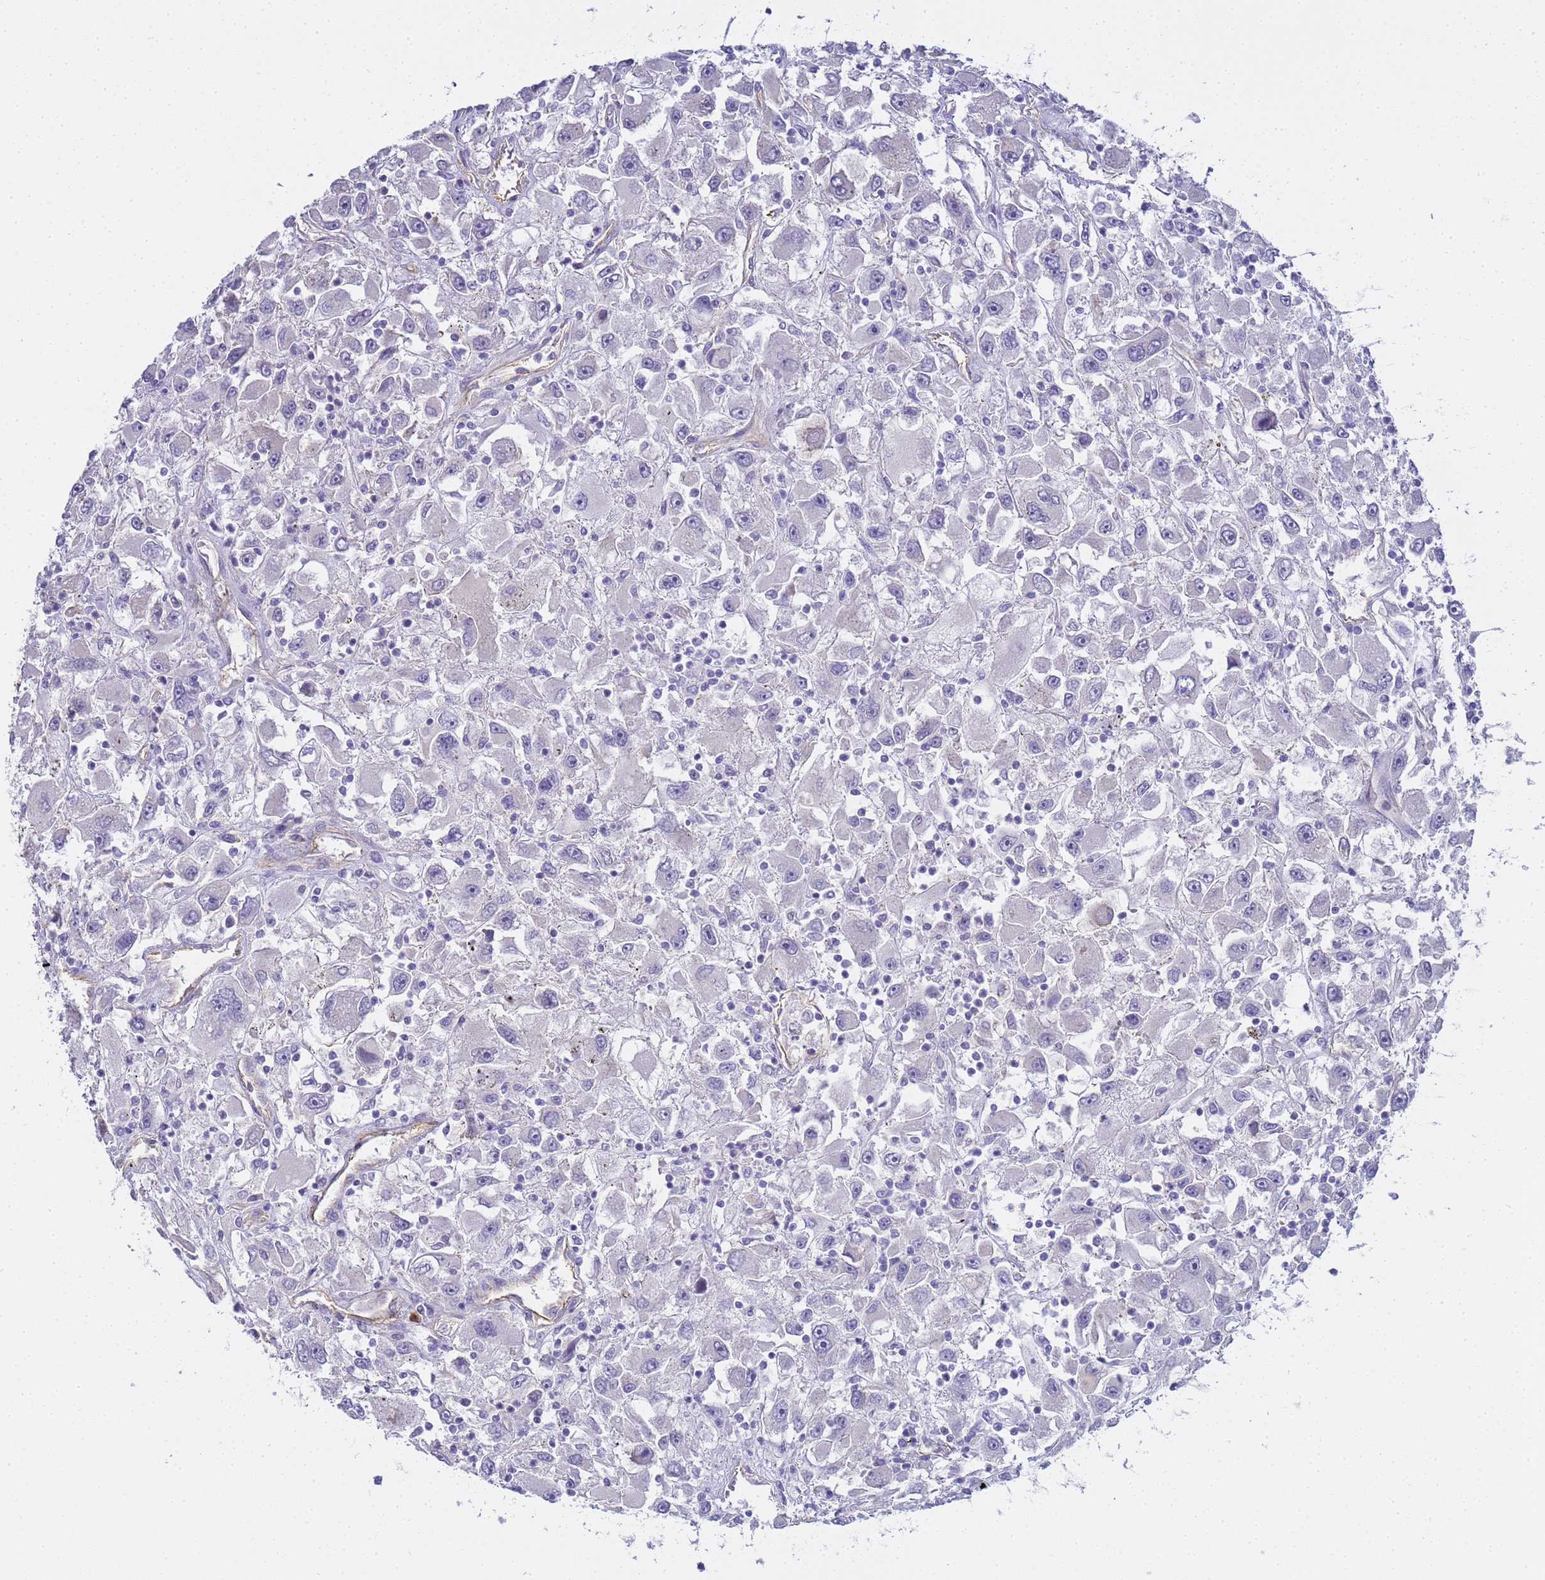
{"staining": {"intensity": "negative", "quantity": "none", "location": "none"}, "tissue": "renal cancer", "cell_type": "Tumor cells", "image_type": "cancer", "snomed": [{"axis": "morphology", "description": "Adenocarcinoma, NOS"}, {"axis": "topography", "description": "Kidney"}], "caption": "Immunohistochemistry (IHC) image of adenocarcinoma (renal) stained for a protein (brown), which exhibits no staining in tumor cells.", "gene": "GON4L", "patient": {"sex": "female", "age": 52}}